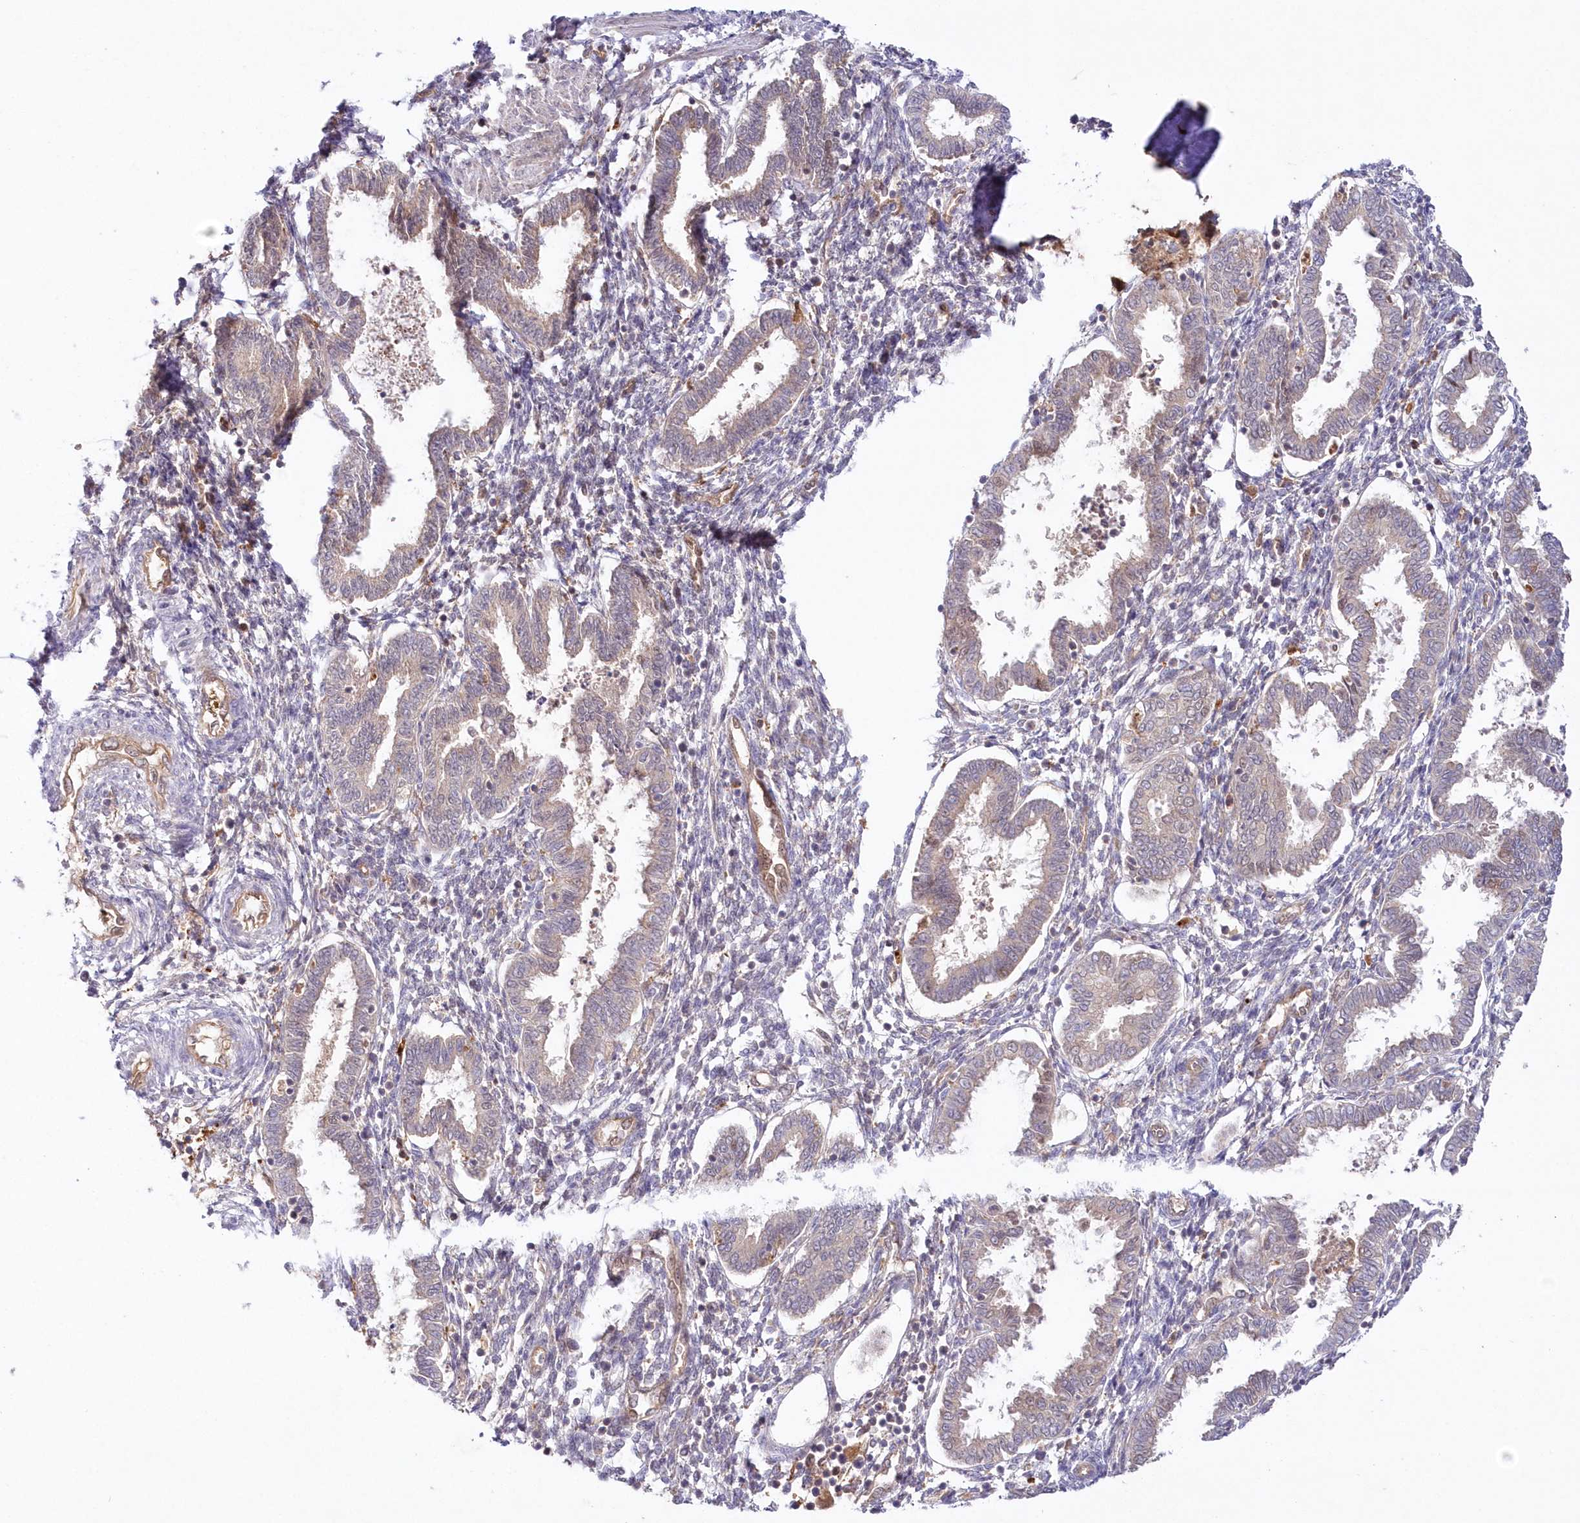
{"staining": {"intensity": "negative", "quantity": "none", "location": "none"}, "tissue": "endometrium", "cell_type": "Cells in endometrial stroma", "image_type": "normal", "snomed": [{"axis": "morphology", "description": "Normal tissue, NOS"}, {"axis": "topography", "description": "Endometrium"}], "caption": "Immunohistochemistry (IHC) of benign human endometrium exhibits no expression in cells in endometrial stroma.", "gene": "GBE1", "patient": {"sex": "female", "age": 33}}